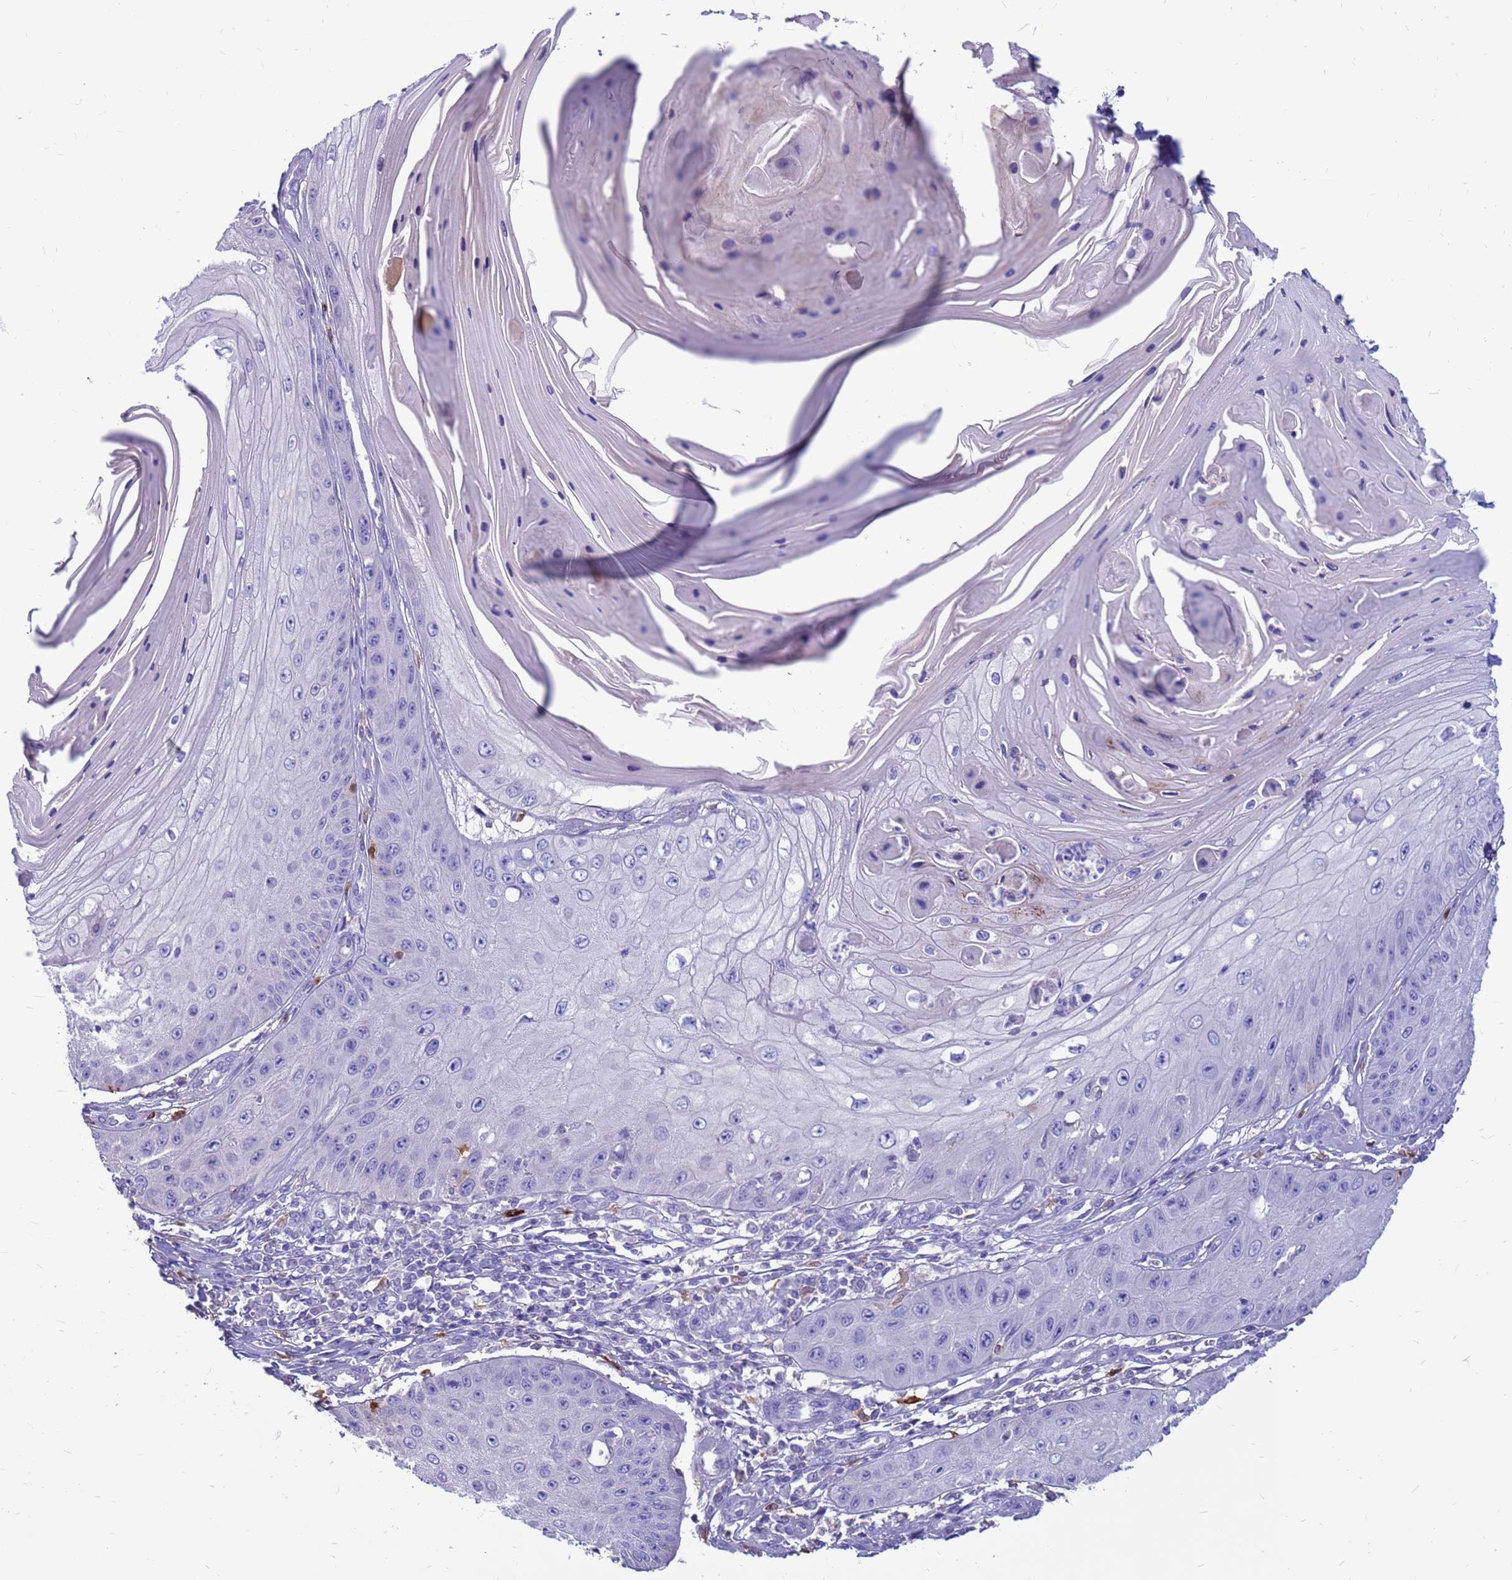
{"staining": {"intensity": "negative", "quantity": "none", "location": "none"}, "tissue": "skin cancer", "cell_type": "Tumor cells", "image_type": "cancer", "snomed": [{"axis": "morphology", "description": "Squamous cell carcinoma, NOS"}, {"axis": "topography", "description": "Skin"}], "caption": "DAB (3,3'-diaminobenzidine) immunohistochemical staining of human skin squamous cell carcinoma displays no significant staining in tumor cells.", "gene": "PDE10A", "patient": {"sex": "male", "age": 70}}